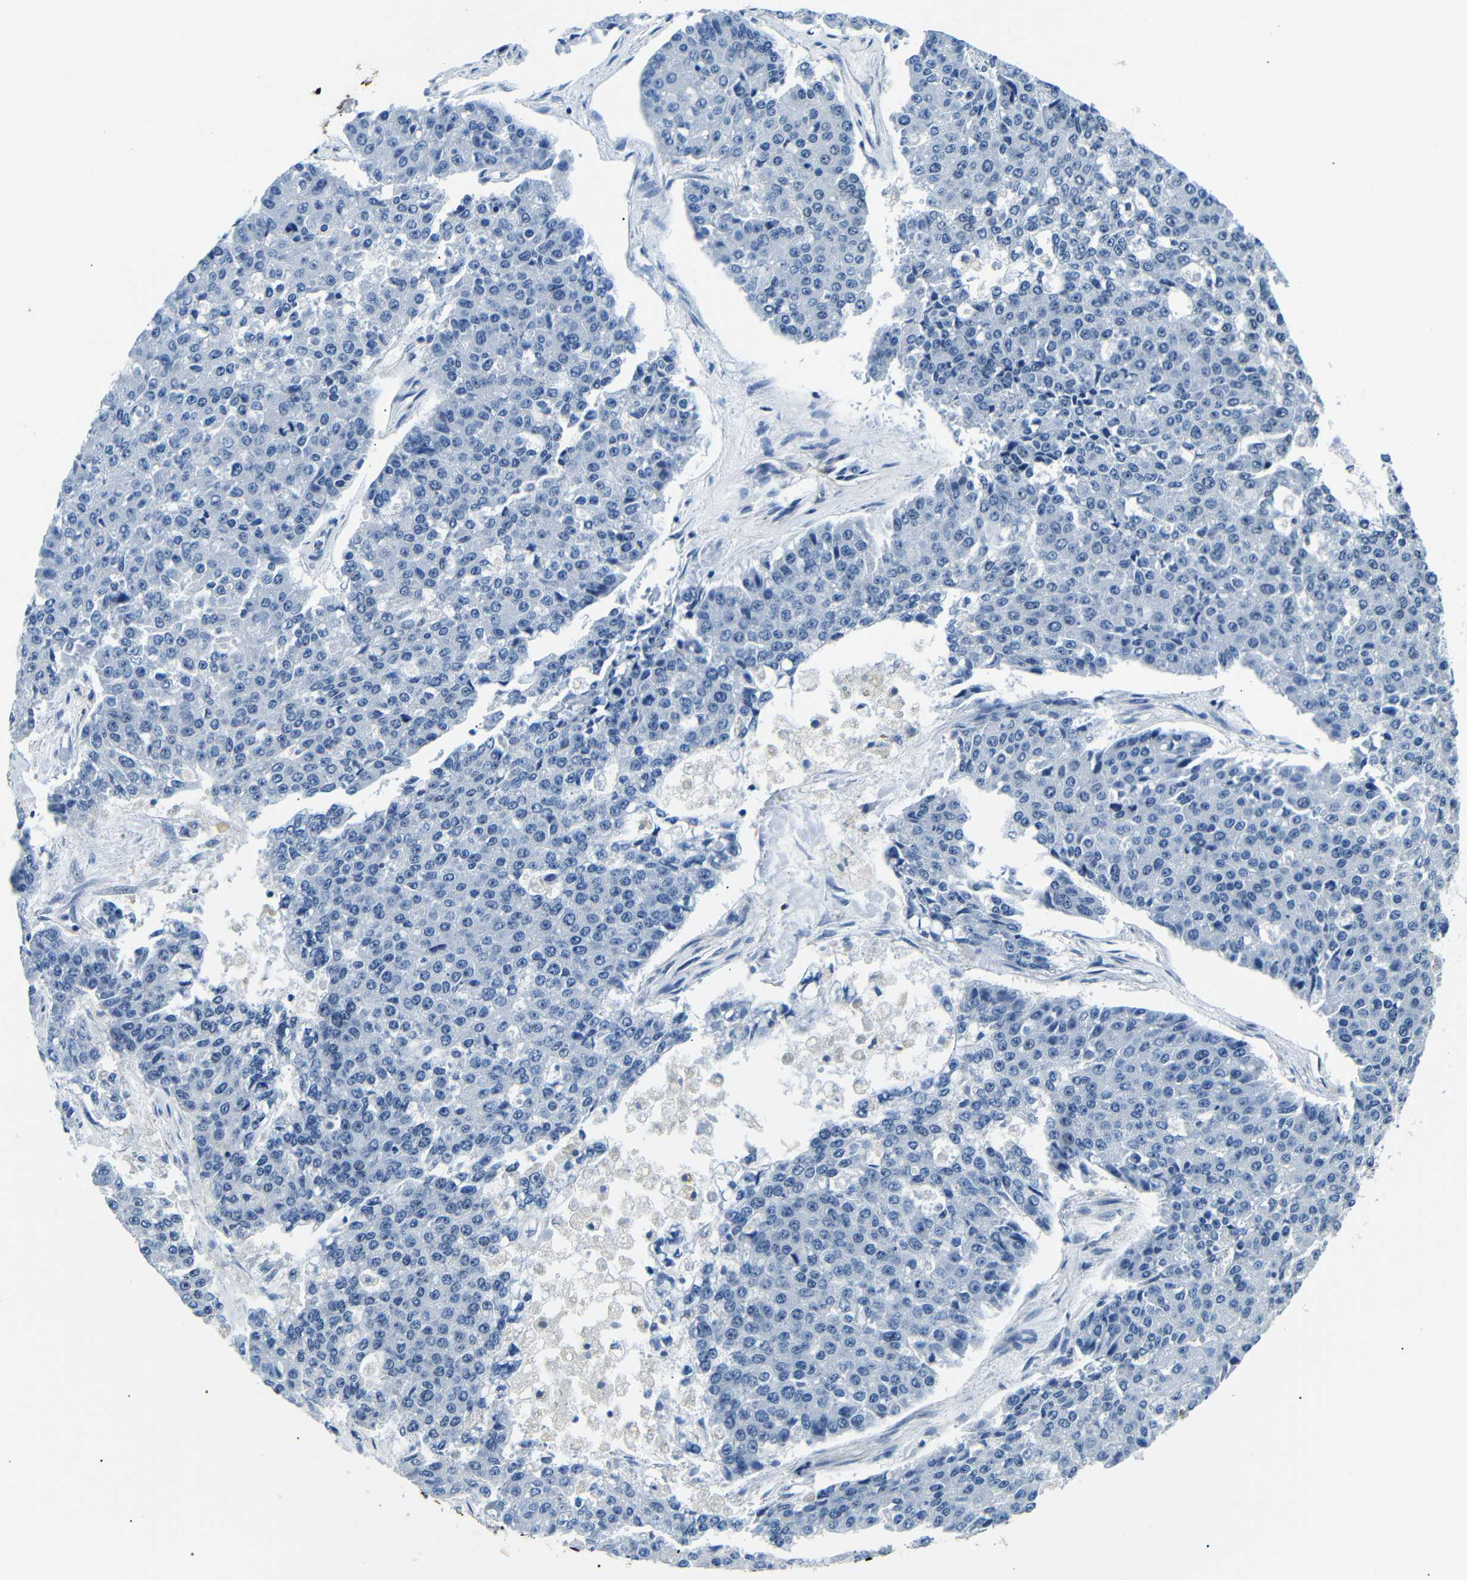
{"staining": {"intensity": "negative", "quantity": "none", "location": "none"}, "tissue": "pancreatic cancer", "cell_type": "Tumor cells", "image_type": "cancer", "snomed": [{"axis": "morphology", "description": "Adenocarcinoma, NOS"}, {"axis": "topography", "description": "Pancreas"}], "caption": "Photomicrograph shows no protein positivity in tumor cells of pancreatic cancer (adenocarcinoma) tissue.", "gene": "TAFA1", "patient": {"sex": "male", "age": 50}}